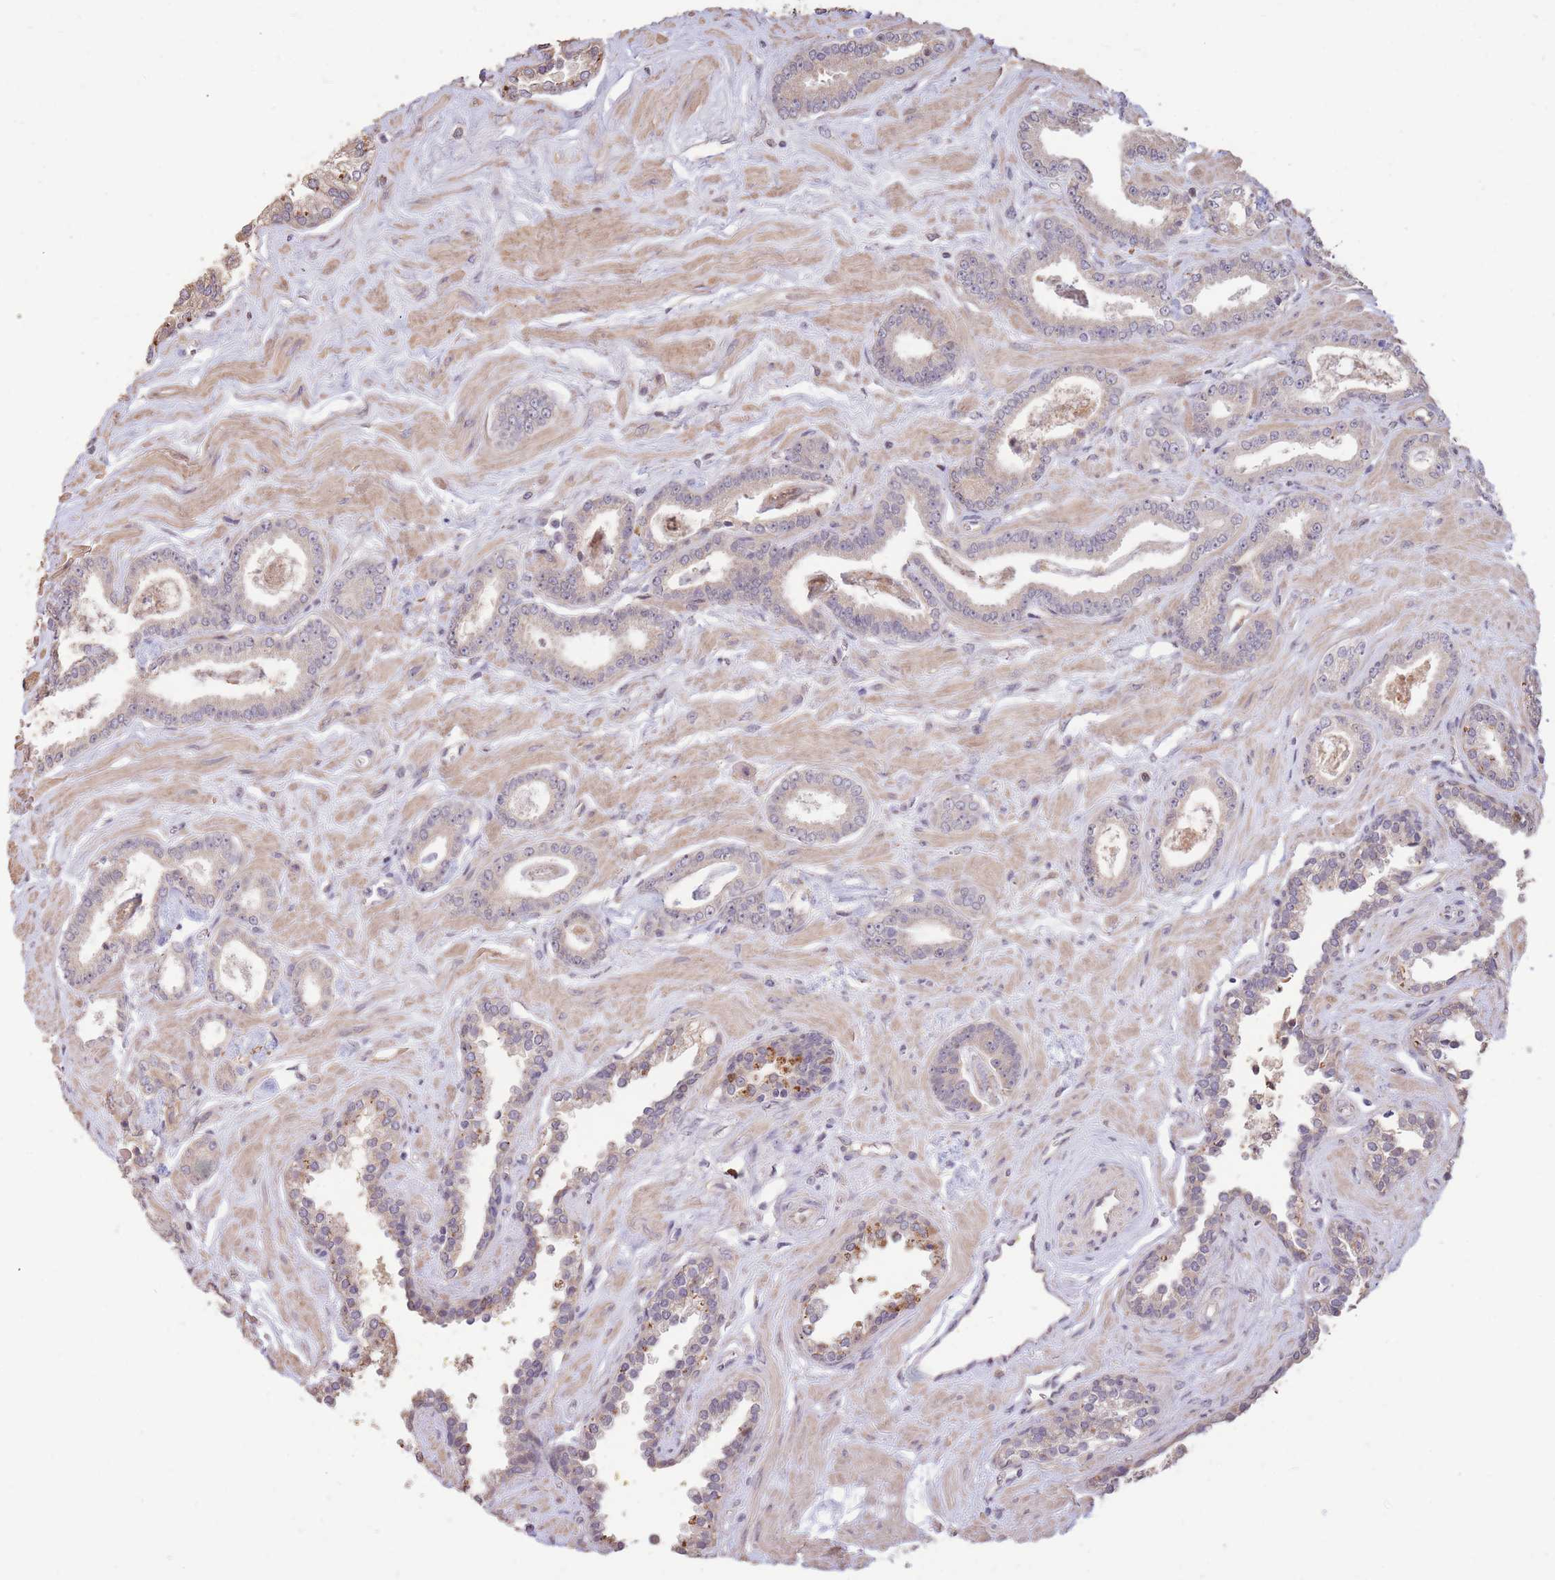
{"staining": {"intensity": "negative", "quantity": "none", "location": "none"}, "tissue": "prostate cancer", "cell_type": "Tumor cells", "image_type": "cancer", "snomed": [{"axis": "morphology", "description": "Adenocarcinoma, Low grade"}, {"axis": "topography", "description": "Prostate"}], "caption": "This is an immunohistochemistry photomicrograph of human prostate low-grade adenocarcinoma. There is no expression in tumor cells.", "gene": "RGS14", "patient": {"sex": "male", "age": 60}}